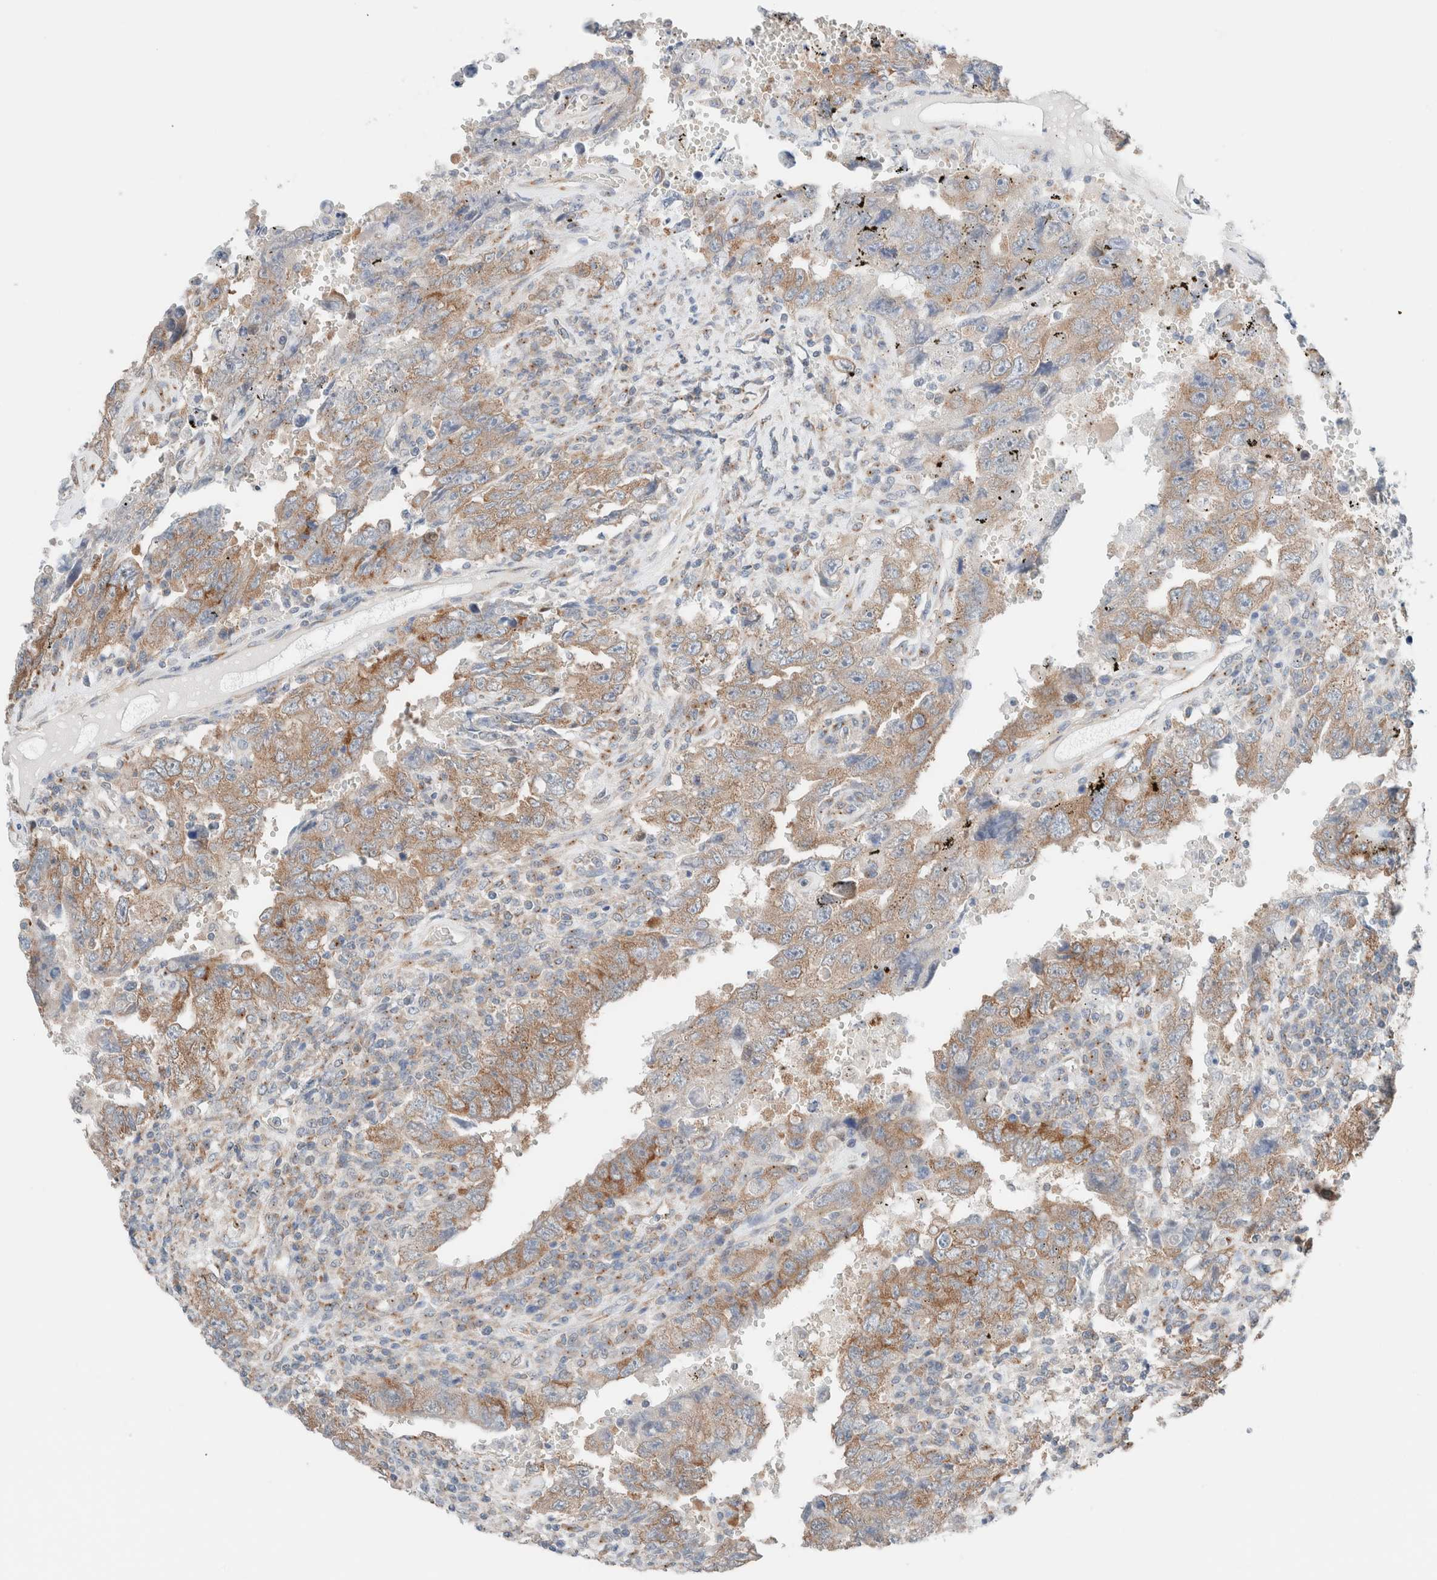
{"staining": {"intensity": "moderate", "quantity": ">75%", "location": "cytoplasmic/membranous"}, "tissue": "testis cancer", "cell_type": "Tumor cells", "image_type": "cancer", "snomed": [{"axis": "morphology", "description": "Carcinoma, Embryonal, NOS"}, {"axis": "topography", "description": "Testis"}], "caption": "Approximately >75% of tumor cells in testis cancer (embryonal carcinoma) show moderate cytoplasmic/membranous protein staining as visualized by brown immunohistochemical staining.", "gene": "CASC3", "patient": {"sex": "male", "age": 26}}